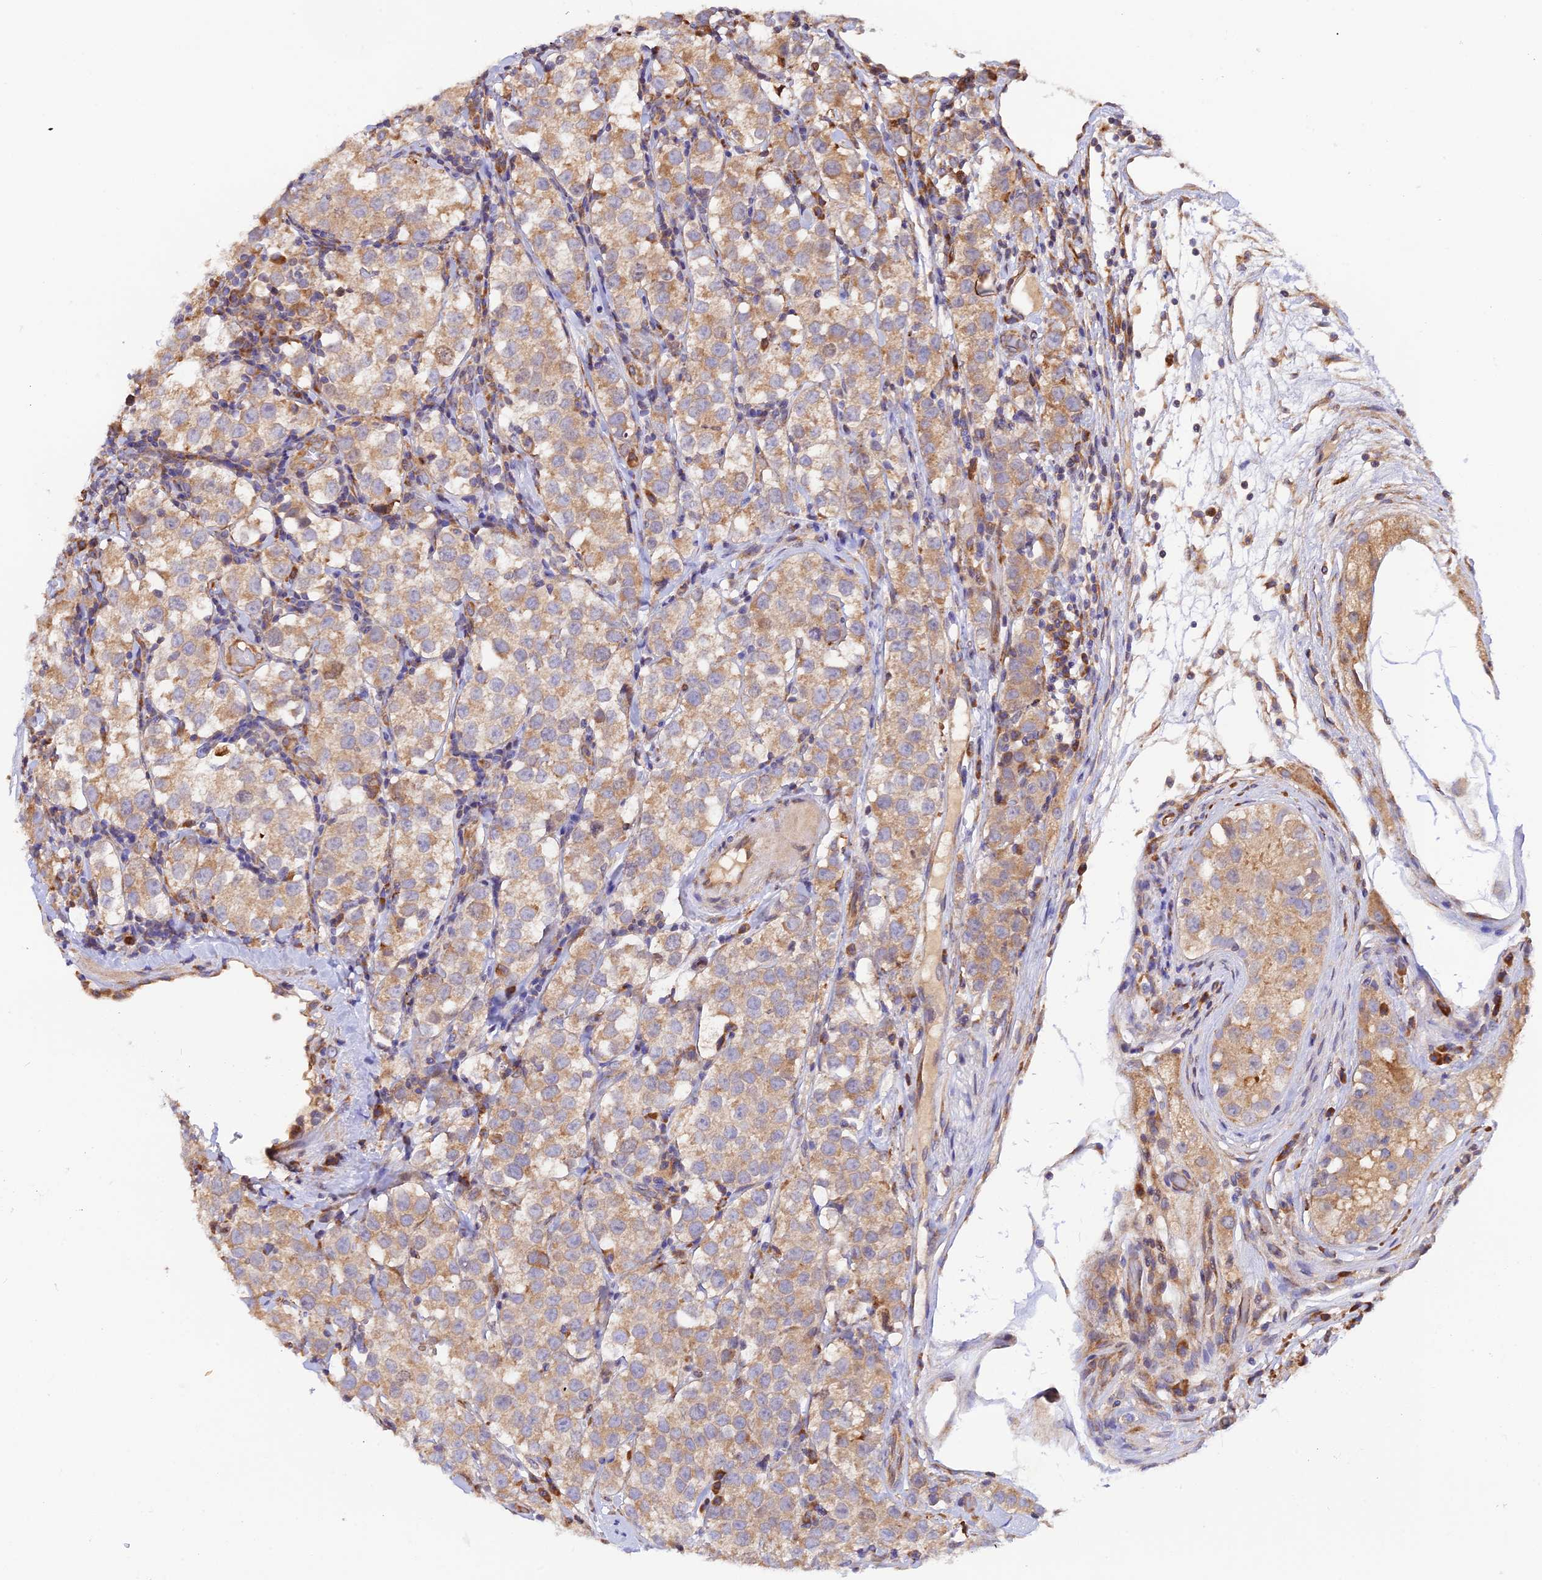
{"staining": {"intensity": "moderate", "quantity": ">75%", "location": "cytoplasmic/membranous"}, "tissue": "testis cancer", "cell_type": "Tumor cells", "image_type": "cancer", "snomed": [{"axis": "morphology", "description": "Seminoma, NOS"}, {"axis": "topography", "description": "Testis"}], "caption": "Seminoma (testis) was stained to show a protein in brown. There is medium levels of moderate cytoplasmic/membranous staining in approximately >75% of tumor cells.", "gene": "RPL5", "patient": {"sex": "male", "age": 34}}